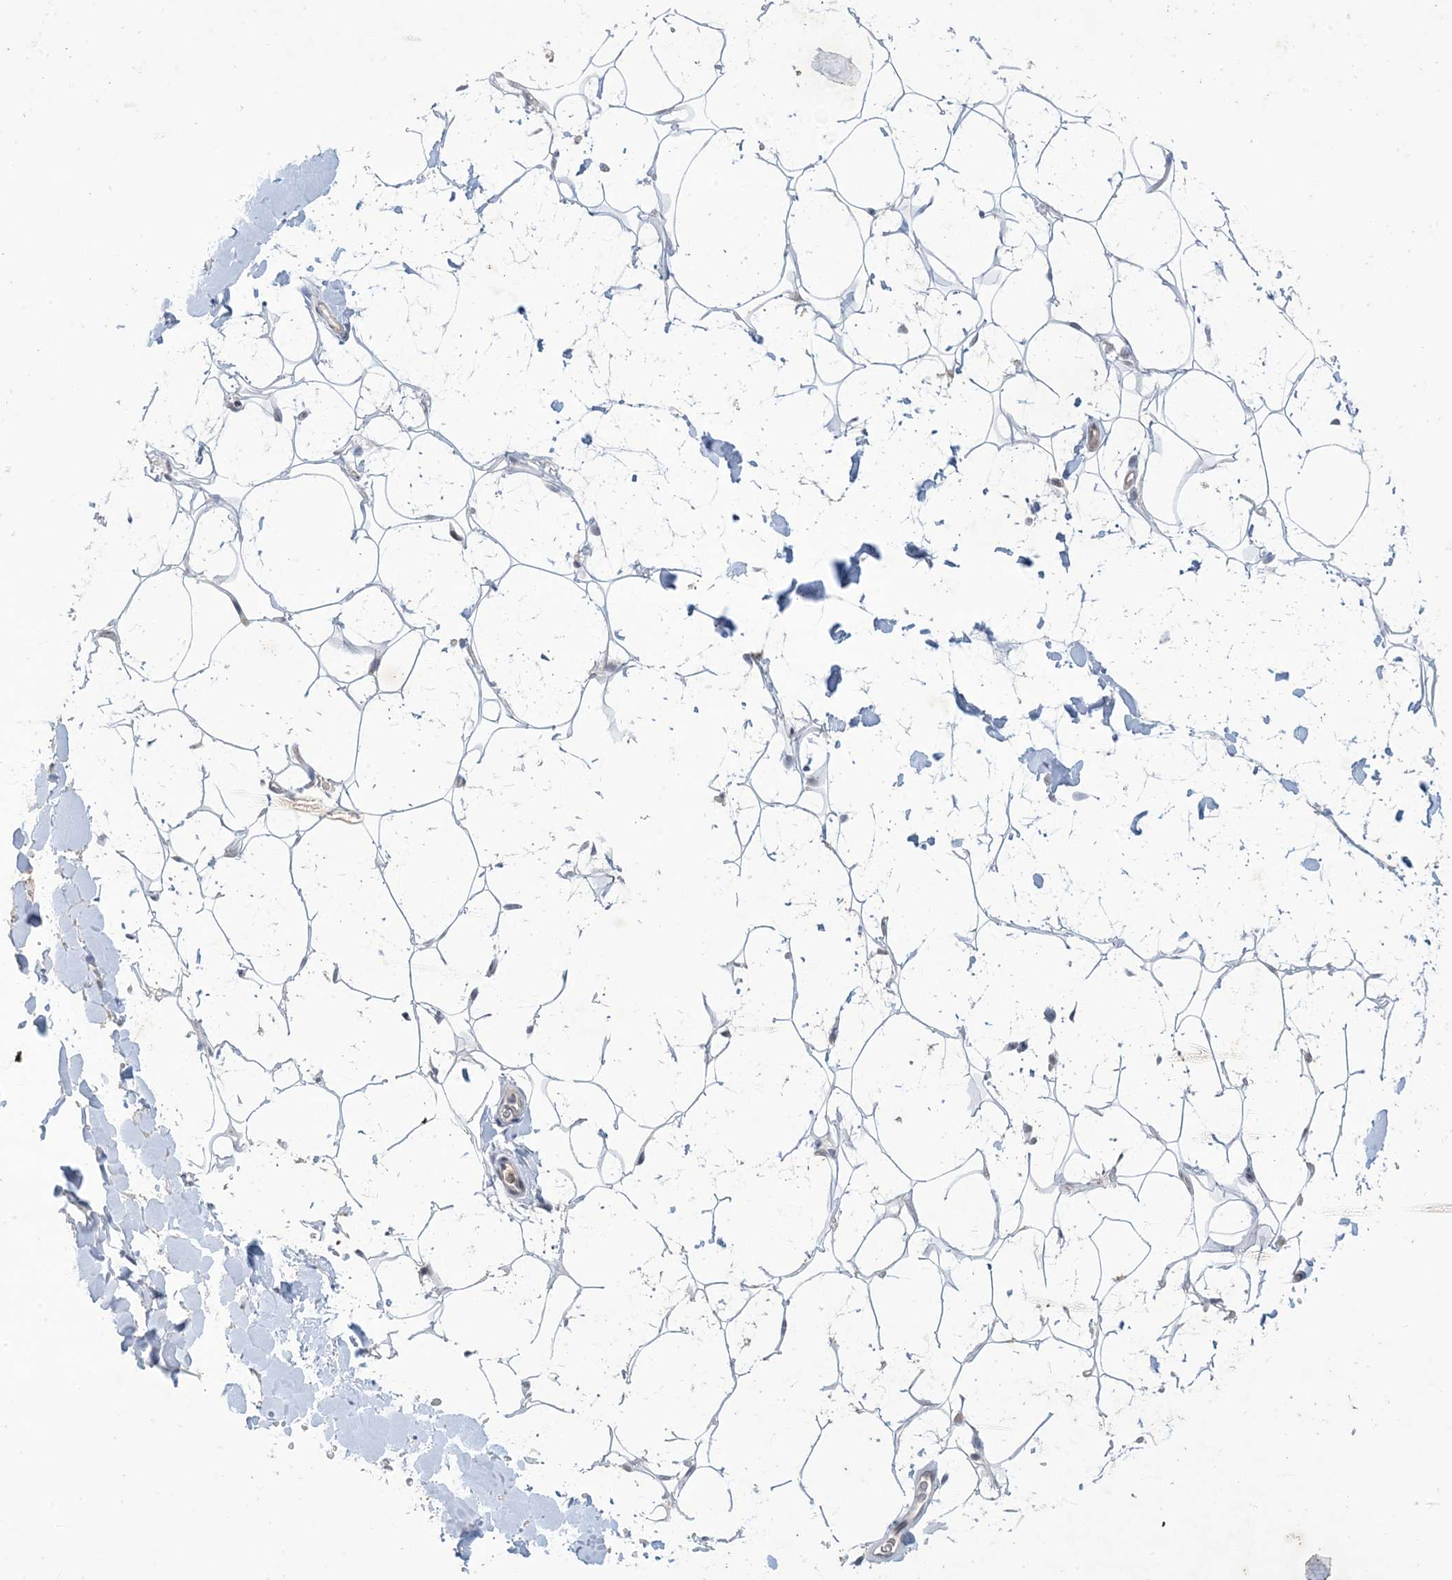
{"staining": {"intensity": "negative", "quantity": "none", "location": "none"}, "tissue": "adipose tissue", "cell_type": "Adipocytes", "image_type": "normal", "snomed": [{"axis": "morphology", "description": "Normal tissue, NOS"}, {"axis": "topography", "description": "Breast"}], "caption": "Immunohistochemistry photomicrograph of benign adipose tissue stained for a protein (brown), which exhibits no staining in adipocytes.", "gene": "ZNF674", "patient": {"sex": "female", "age": 26}}